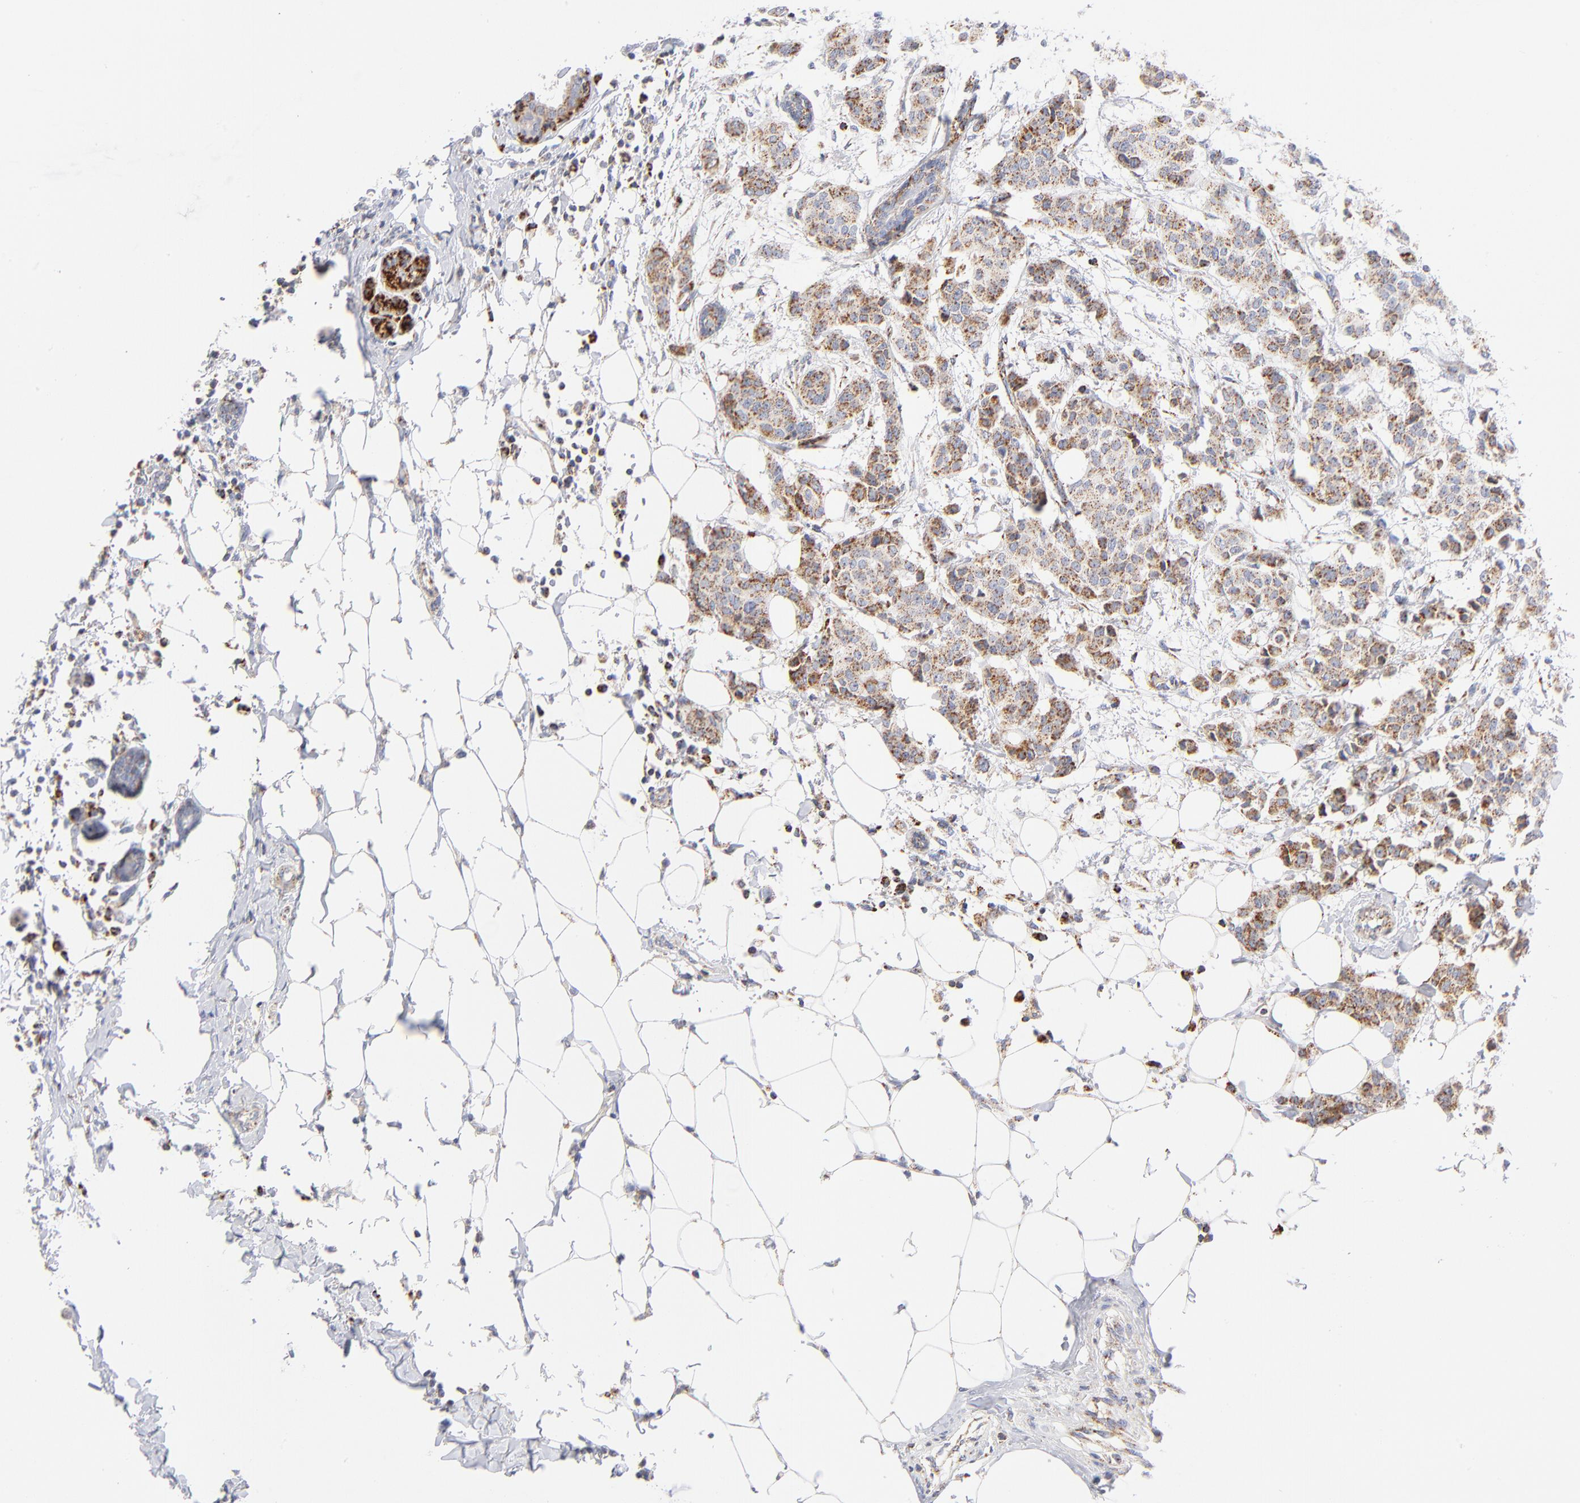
{"staining": {"intensity": "weak", "quantity": ">75%", "location": "cytoplasmic/membranous"}, "tissue": "breast cancer", "cell_type": "Tumor cells", "image_type": "cancer", "snomed": [{"axis": "morphology", "description": "Duct carcinoma"}, {"axis": "topography", "description": "Breast"}], "caption": "Immunohistochemistry (IHC) of human infiltrating ductal carcinoma (breast) demonstrates low levels of weak cytoplasmic/membranous staining in about >75% of tumor cells. (Brightfield microscopy of DAB IHC at high magnification).", "gene": "DLAT", "patient": {"sex": "female", "age": 40}}